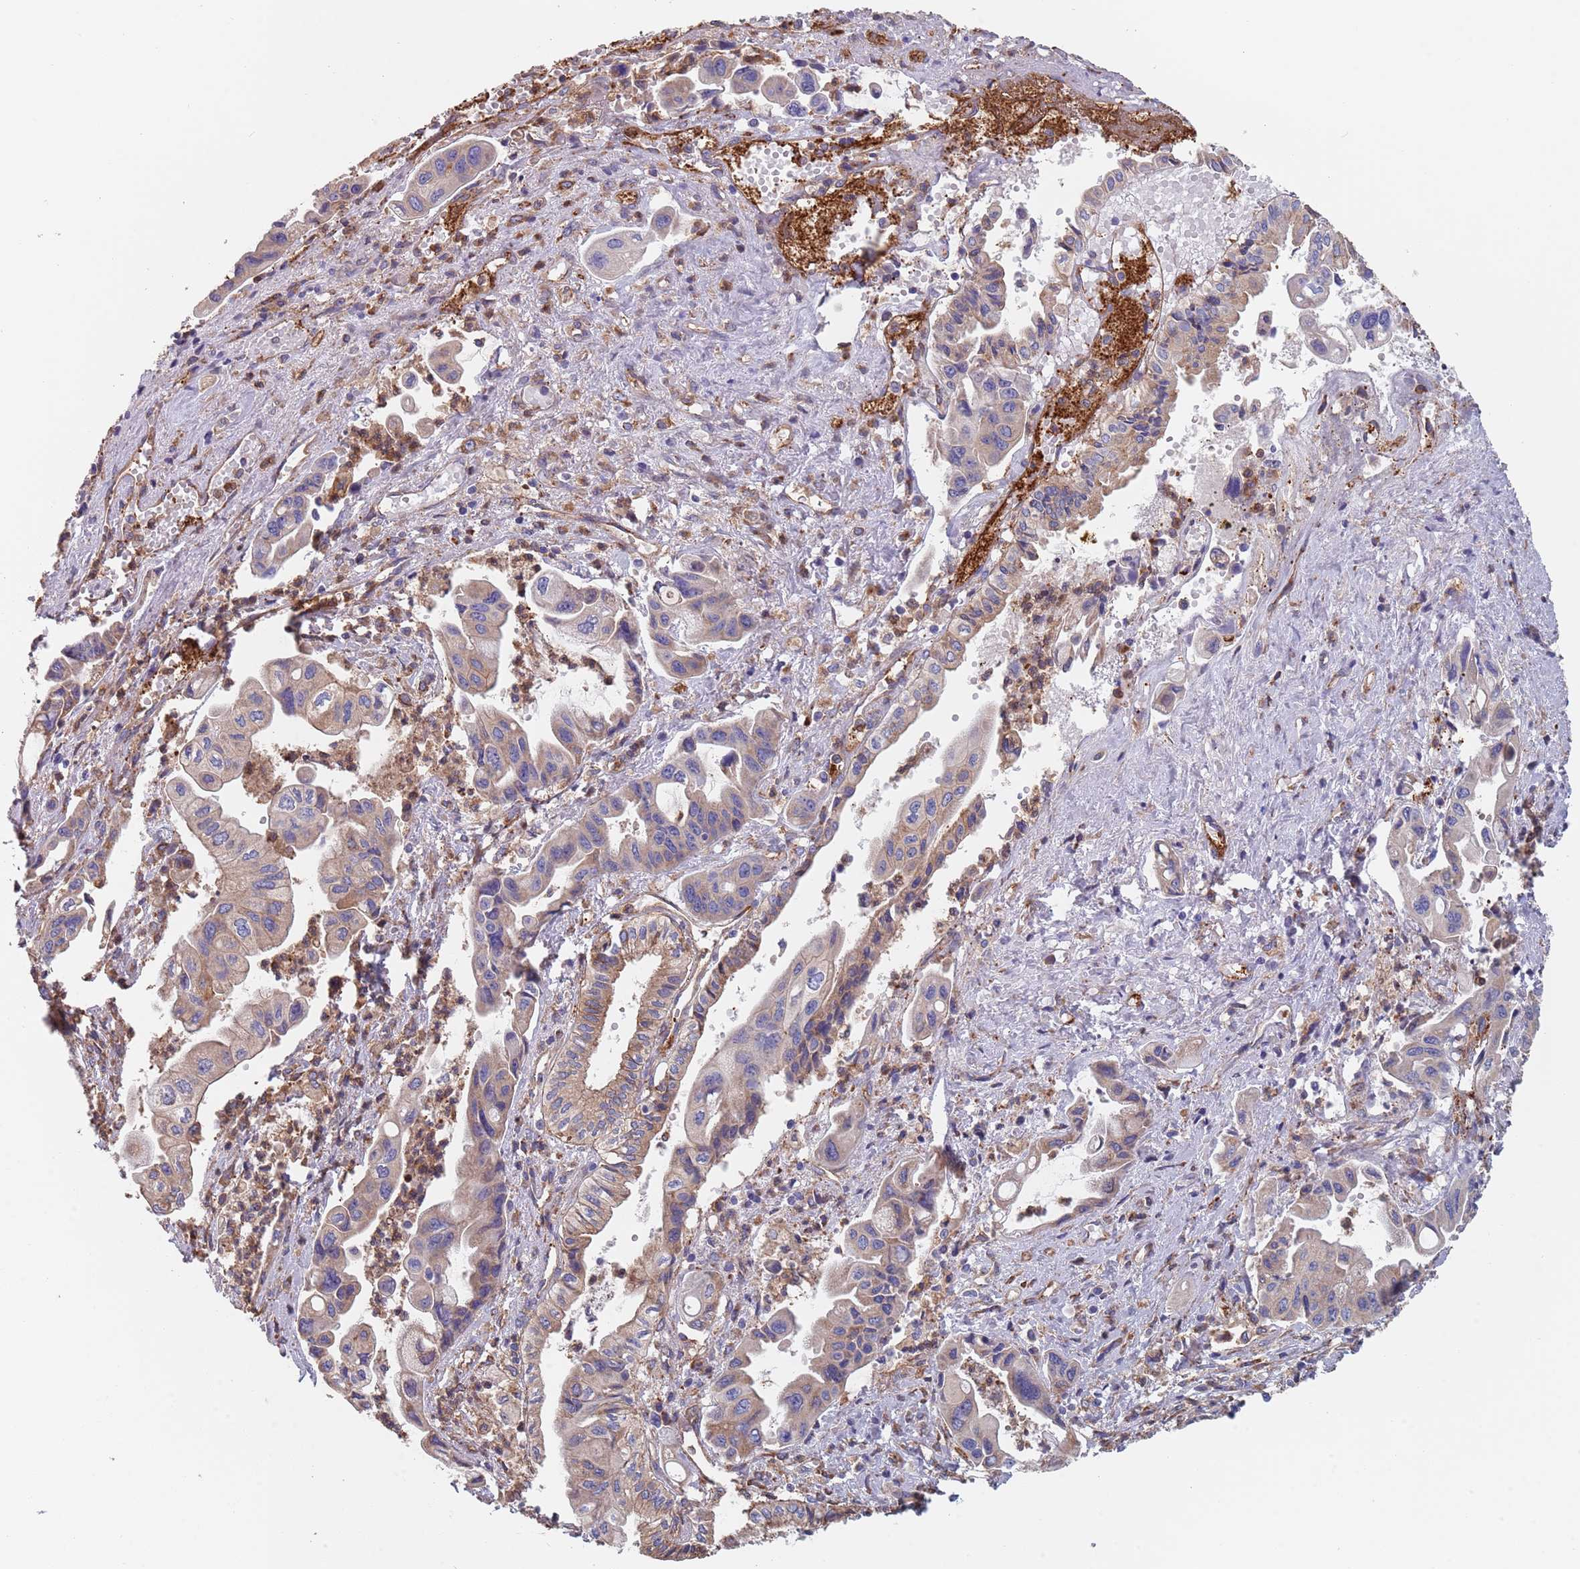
{"staining": {"intensity": "weak", "quantity": "25%-75%", "location": "cytoplasmic/membranous"}, "tissue": "pancreatic cancer", "cell_type": "Tumor cells", "image_type": "cancer", "snomed": [{"axis": "morphology", "description": "Adenocarcinoma, NOS"}, {"axis": "topography", "description": "Pancreas"}], "caption": "This photomicrograph reveals pancreatic cancer stained with immunohistochemistry (IHC) to label a protein in brown. The cytoplasmic/membranous of tumor cells show weak positivity for the protein. Nuclei are counter-stained blue.", "gene": "DCUN1D3", "patient": {"sex": "female", "age": 50}}